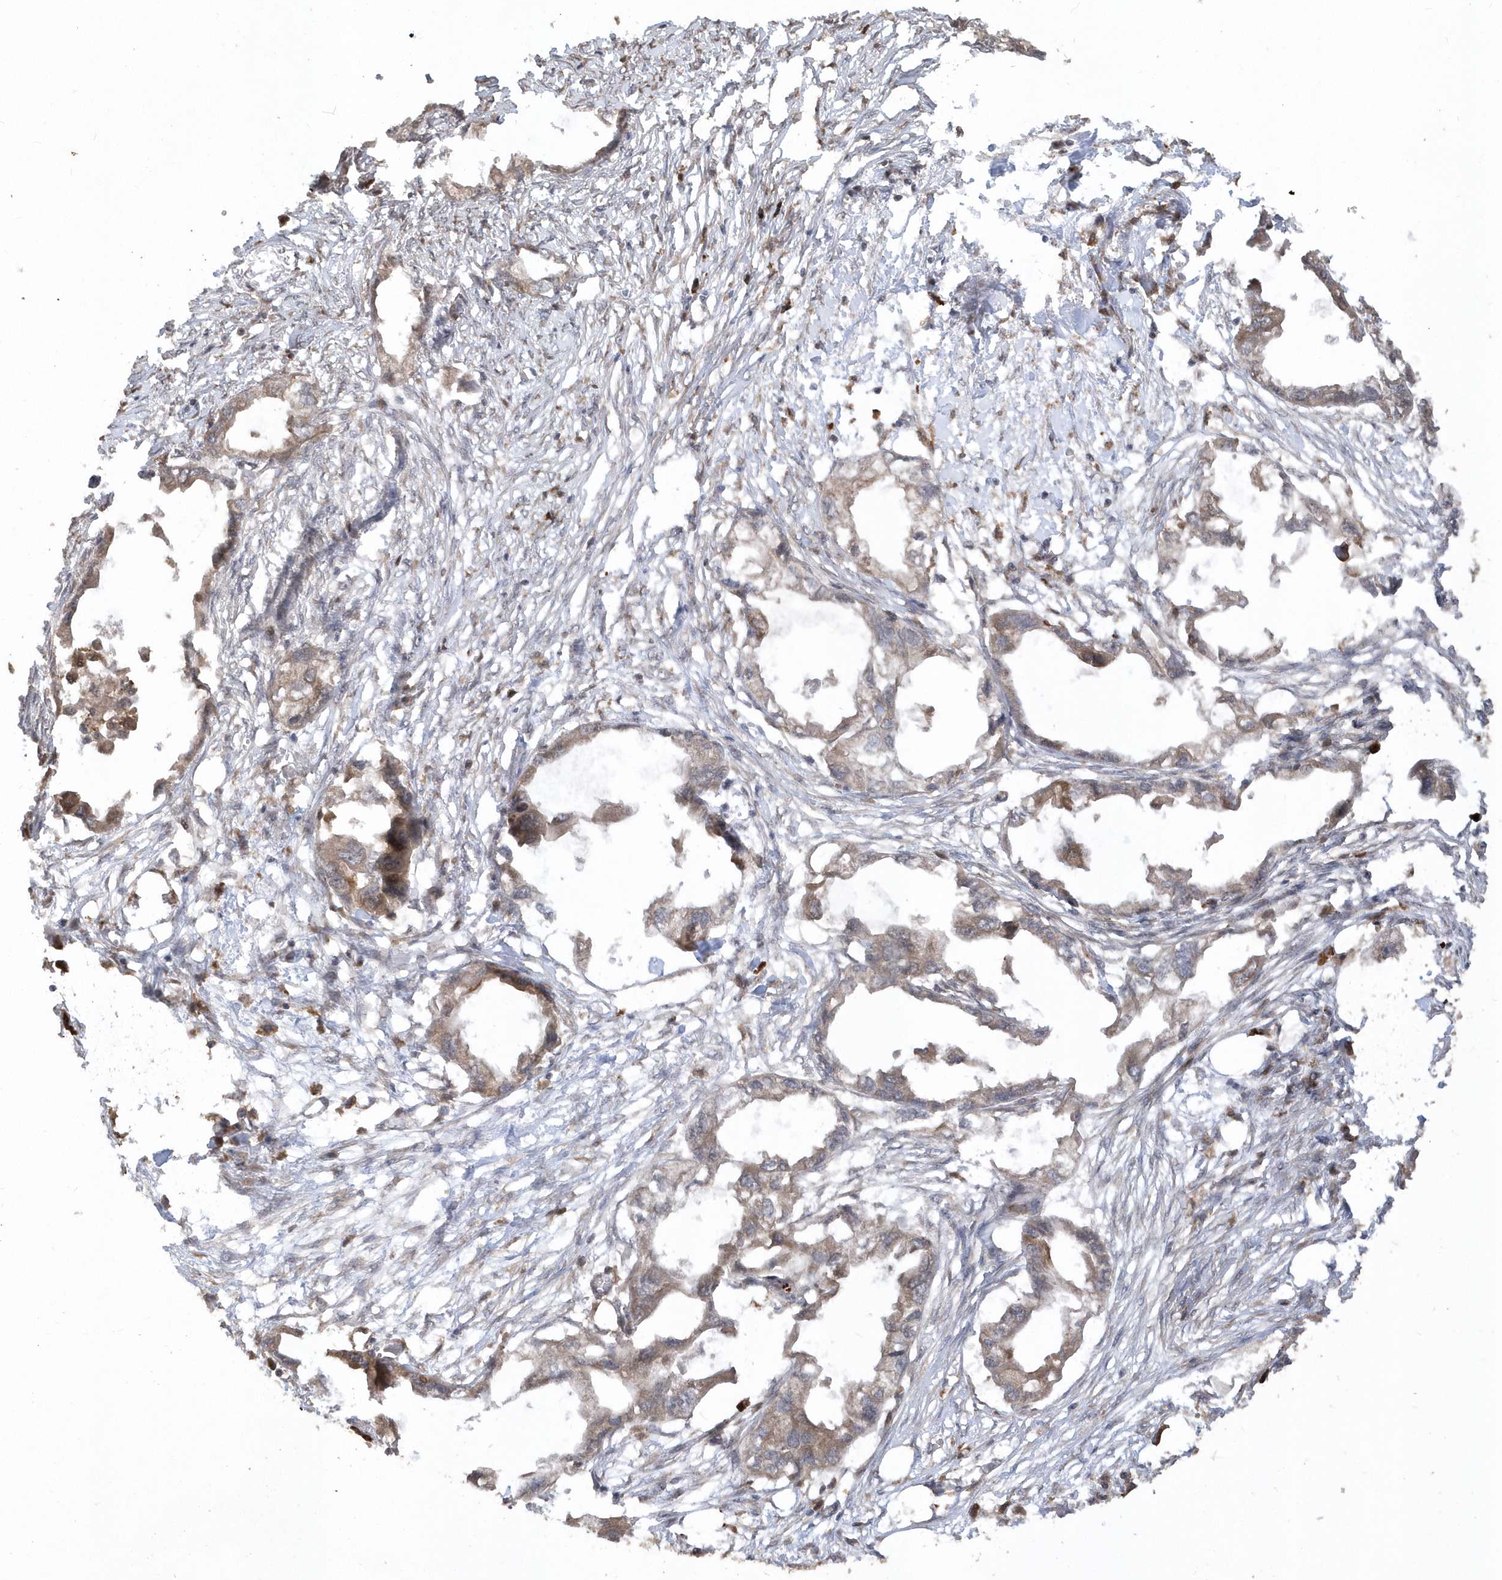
{"staining": {"intensity": "weak", "quantity": "25%-75%", "location": "cytoplasmic/membranous"}, "tissue": "endometrial cancer", "cell_type": "Tumor cells", "image_type": "cancer", "snomed": [{"axis": "morphology", "description": "Adenocarcinoma, NOS"}, {"axis": "morphology", "description": "Adenocarcinoma, metastatic, NOS"}, {"axis": "topography", "description": "Adipose tissue"}, {"axis": "topography", "description": "Endometrium"}], "caption": "A micrograph of human endometrial cancer stained for a protein shows weak cytoplasmic/membranous brown staining in tumor cells. (IHC, brightfield microscopy, high magnification).", "gene": "HERPUD1", "patient": {"sex": "female", "age": 67}}